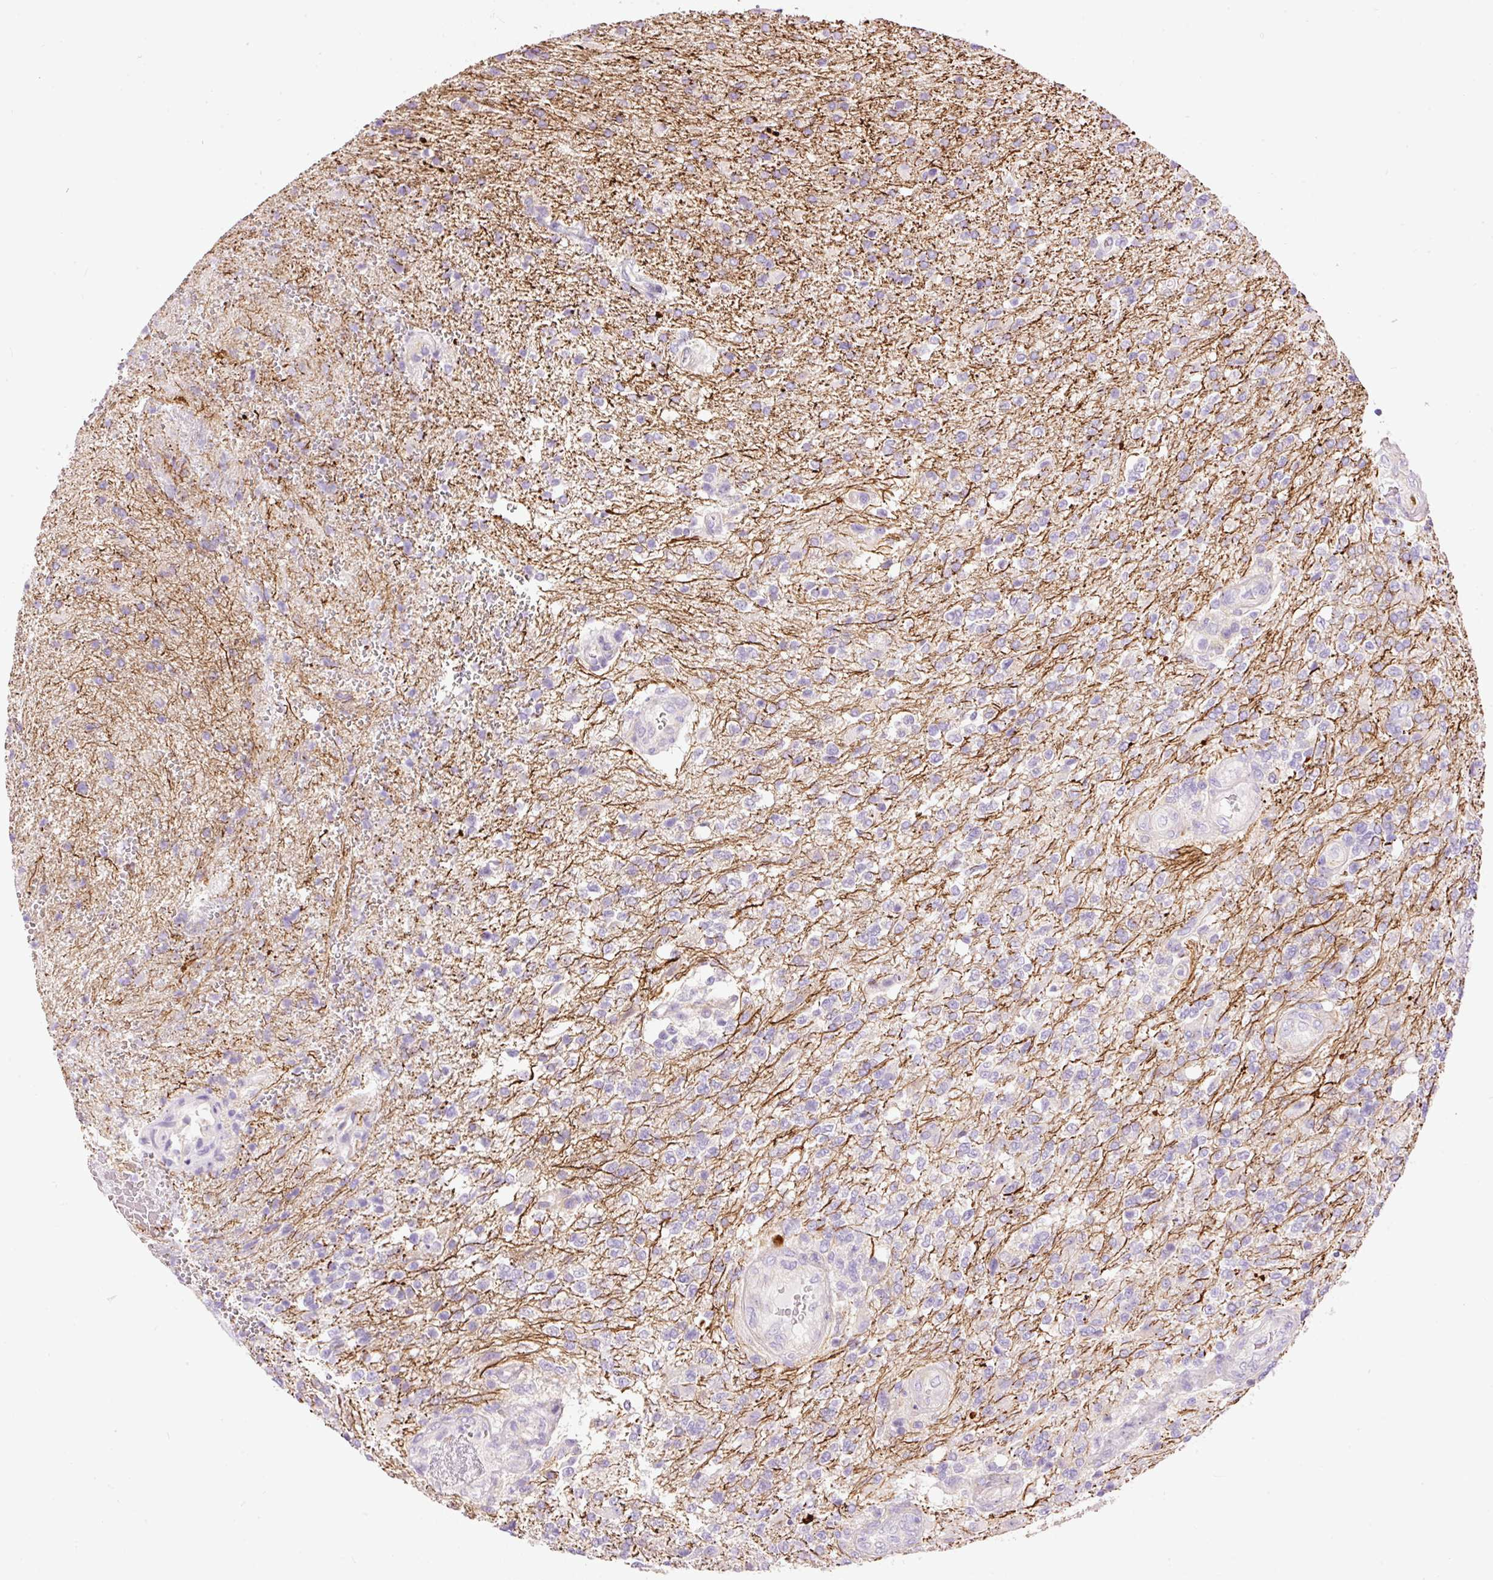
{"staining": {"intensity": "negative", "quantity": "none", "location": "none"}, "tissue": "glioma", "cell_type": "Tumor cells", "image_type": "cancer", "snomed": [{"axis": "morphology", "description": "Glioma, malignant, High grade"}, {"axis": "topography", "description": "Brain"}], "caption": "Immunohistochemical staining of glioma shows no significant positivity in tumor cells.", "gene": "DOK6", "patient": {"sex": "male", "age": 56}}